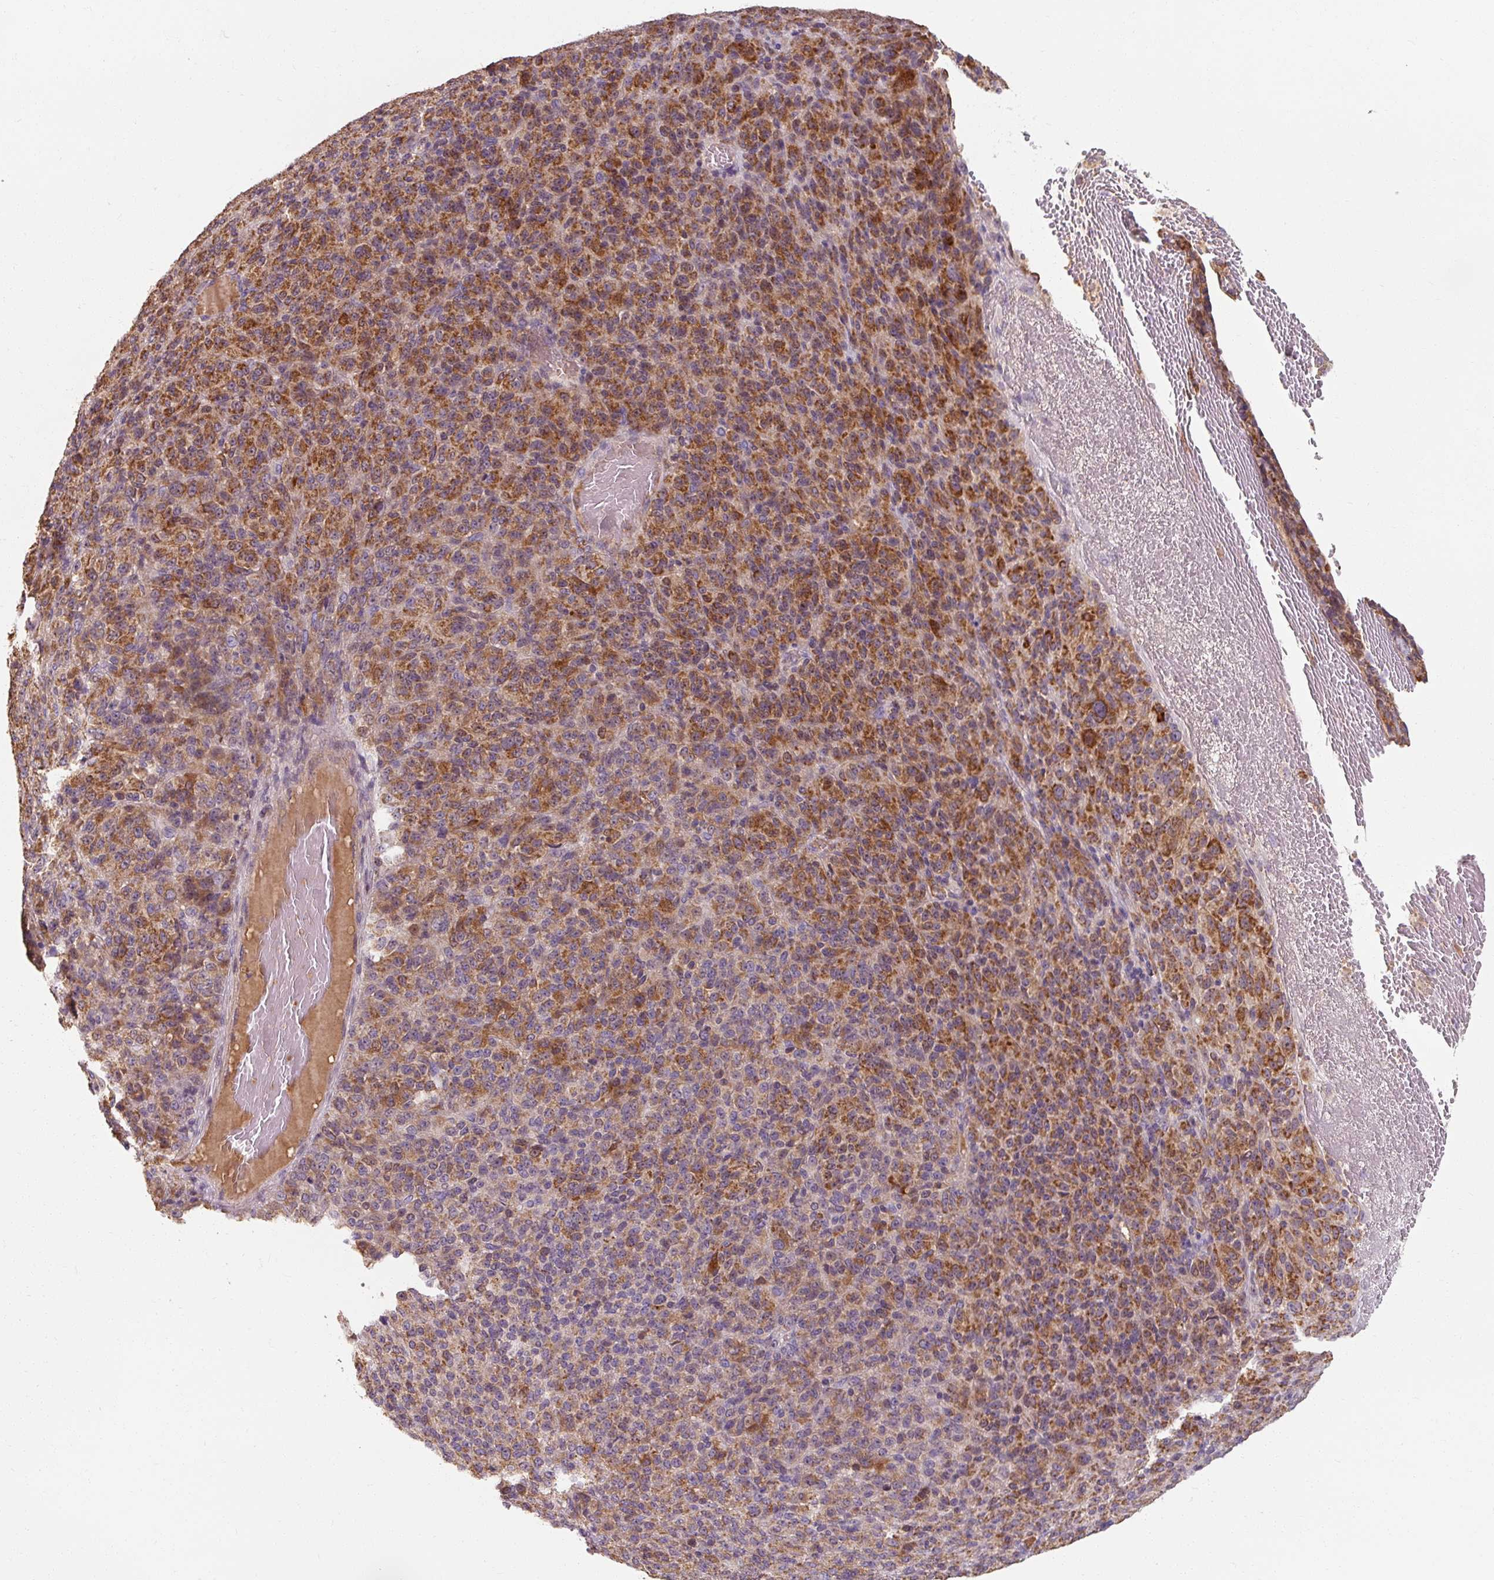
{"staining": {"intensity": "moderate", "quantity": ">75%", "location": "cytoplasmic/membranous"}, "tissue": "melanoma", "cell_type": "Tumor cells", "image_type": "cancer", "snomed": [{"axis": "morphology", "description": "Malignant melanoma, Metastatic site"}, {"axis": "topography", "description": "Brain"}], "caption": "Immunohistochemistry (IHC) of human melanoma exhibits medium levels of moderate cytoplasmic/membranous staining in about >75% of tumor cells.", "gene": "TSEN54", "patient": {"sex": "female", "age": 56}}